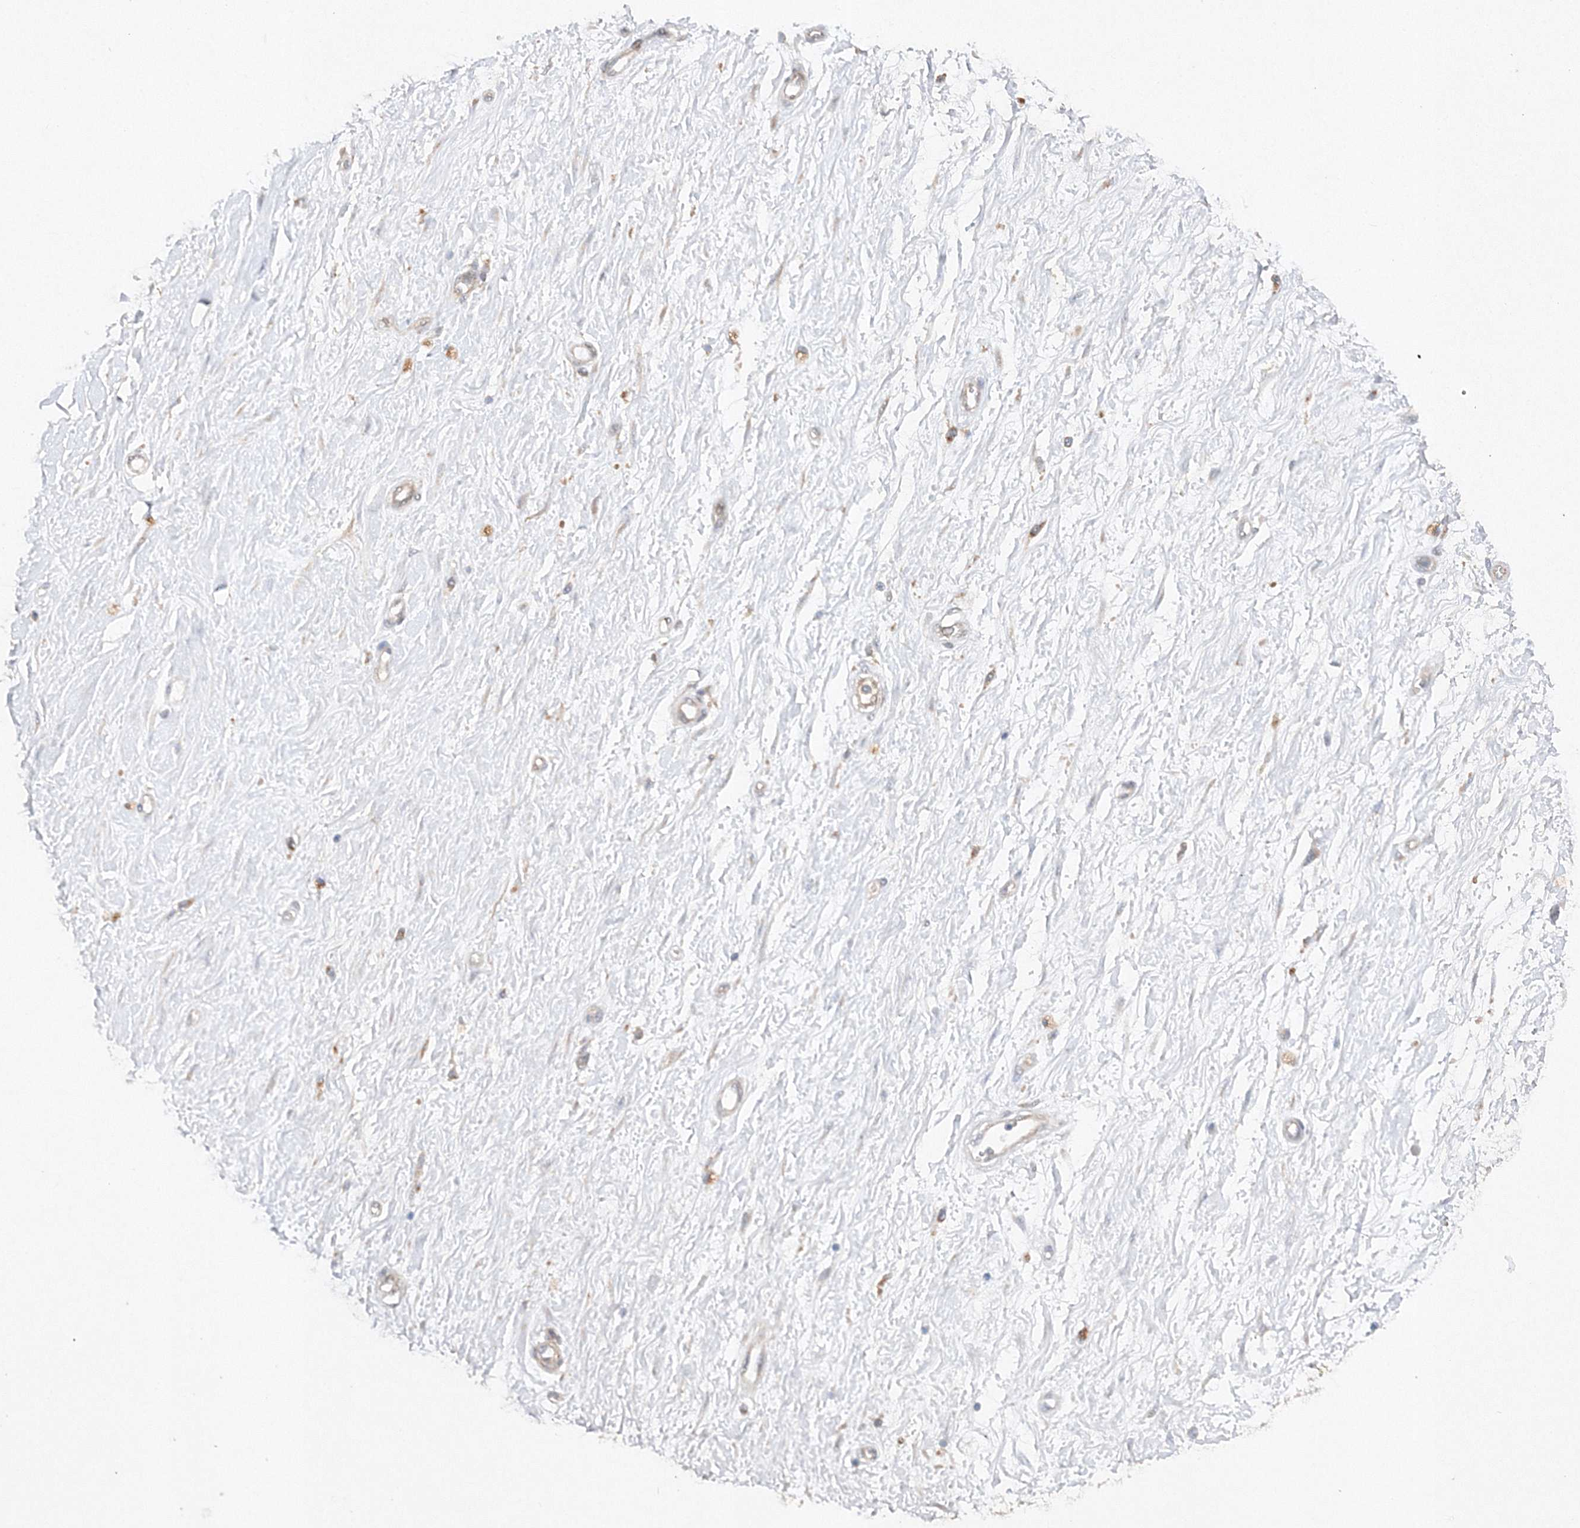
{"staining": {"intensity": "negative", "quantity": "none", "location": "none"}, "tissue": "adipose tissue", "cell_type": "Adipocytes", "image_type": "normal", "snomed": [{"axis": "morphology", "description": "Normal tissue, NOS"}, {"axis": "morphology", "description": "Adenocarcinoma, NOS"}, {"axis": "topography", "description": "Pancreas"}, {"axis": "topography", "description": "Peripheral nerve tissue"}], "caption": "Adipose tissue stained for a protein using IHC reveals no staining adipocytes.", "gene": "SLC36A1", "patient": {"sex": "male", "age": 59}}